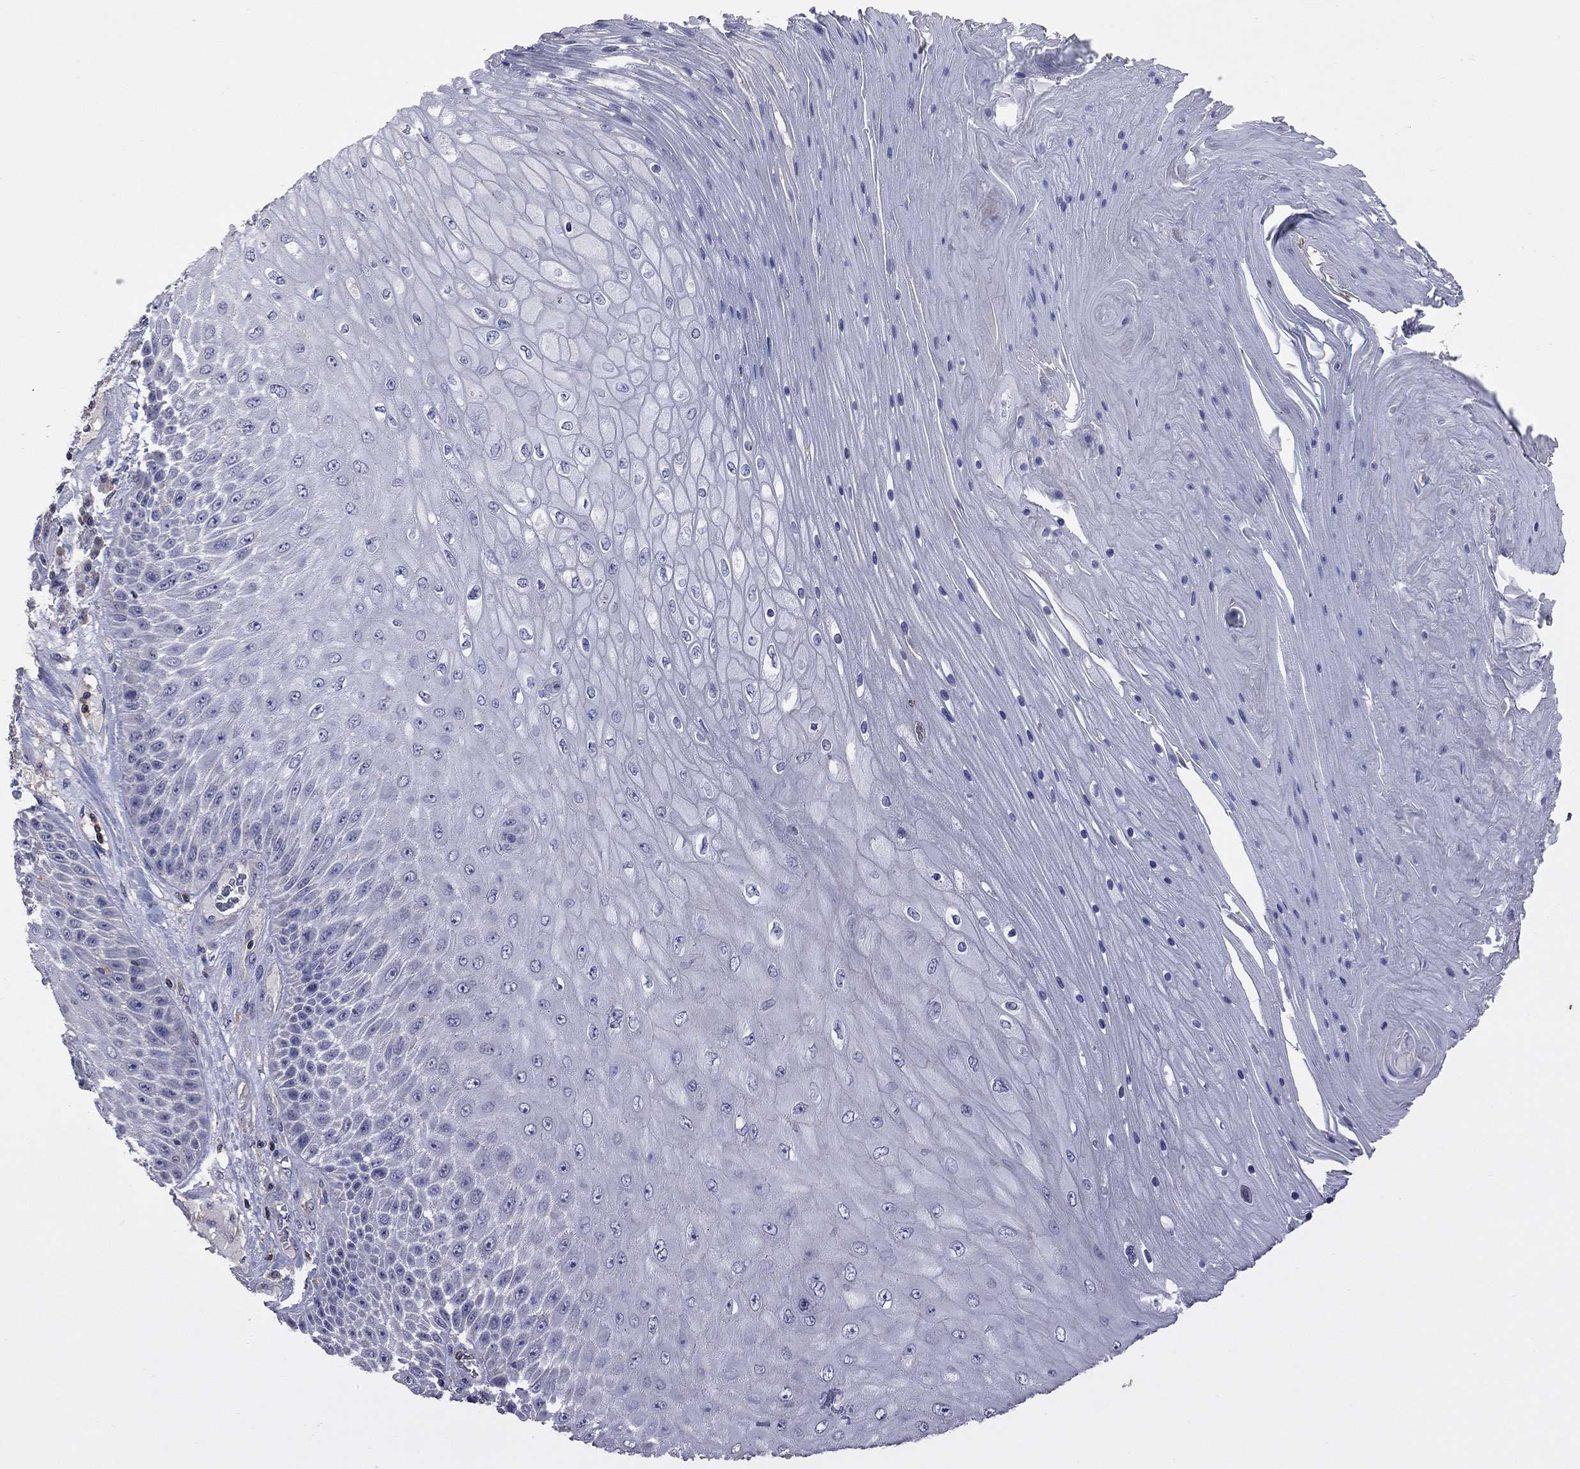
{"staining": {"intensity": "negative", "quantity": "none", "location": "none"}, "tissue": "skin cancer", "cell_type": "Tumor cells", "image_type": "cancer", "snomed": [{"axis": "morphology", "description": "Squamous cell carcinoma, NOS"}, {"axis": "topography", "description": "Skin"}], "caption": "Skin cancer (squamous cell carcinoma) stained for a protein using IHC demonstrates no expression tumor cells.", "gene": "IPCEF1", "patient": {"sex": "male", "age": 62}}